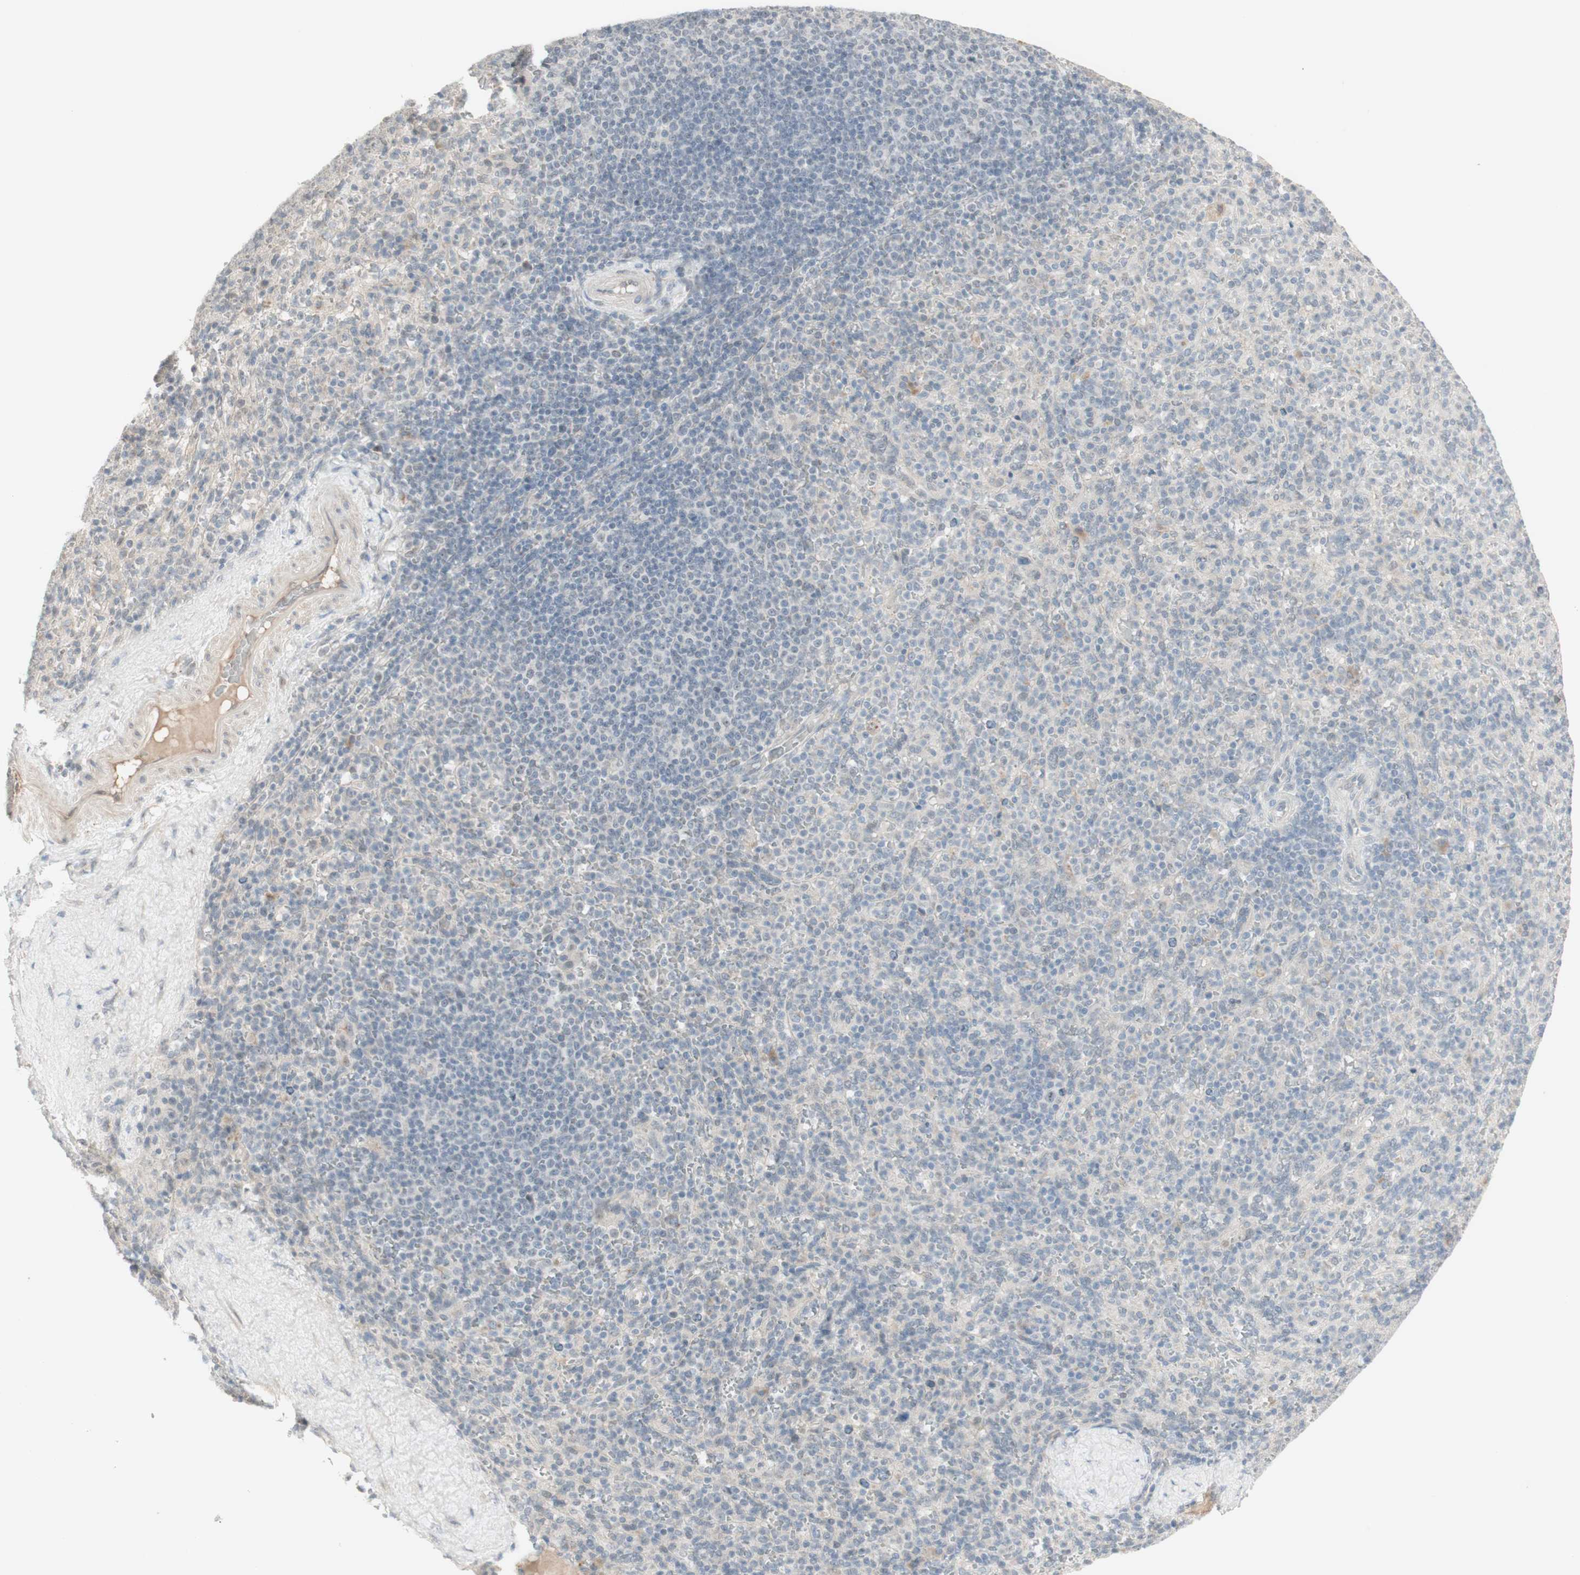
{"staining": {"intensity": "negative", "quantity": "none", "location": "none"}, "tissue": "spleen", "cell_type": "Cells in red pulp", "image_type": "normal", "snomed": [{"axis": "morphology", "description": "Normal tissue, NOS"}, {"axis": "topography", "description": "Spleen"}], "caption": "Immunohistochemical staining of normal spleen exhibits no significant expression in cells in red pulp.", "gene": "PLCD4", "patient": {"sex": "male", "age": 36}}